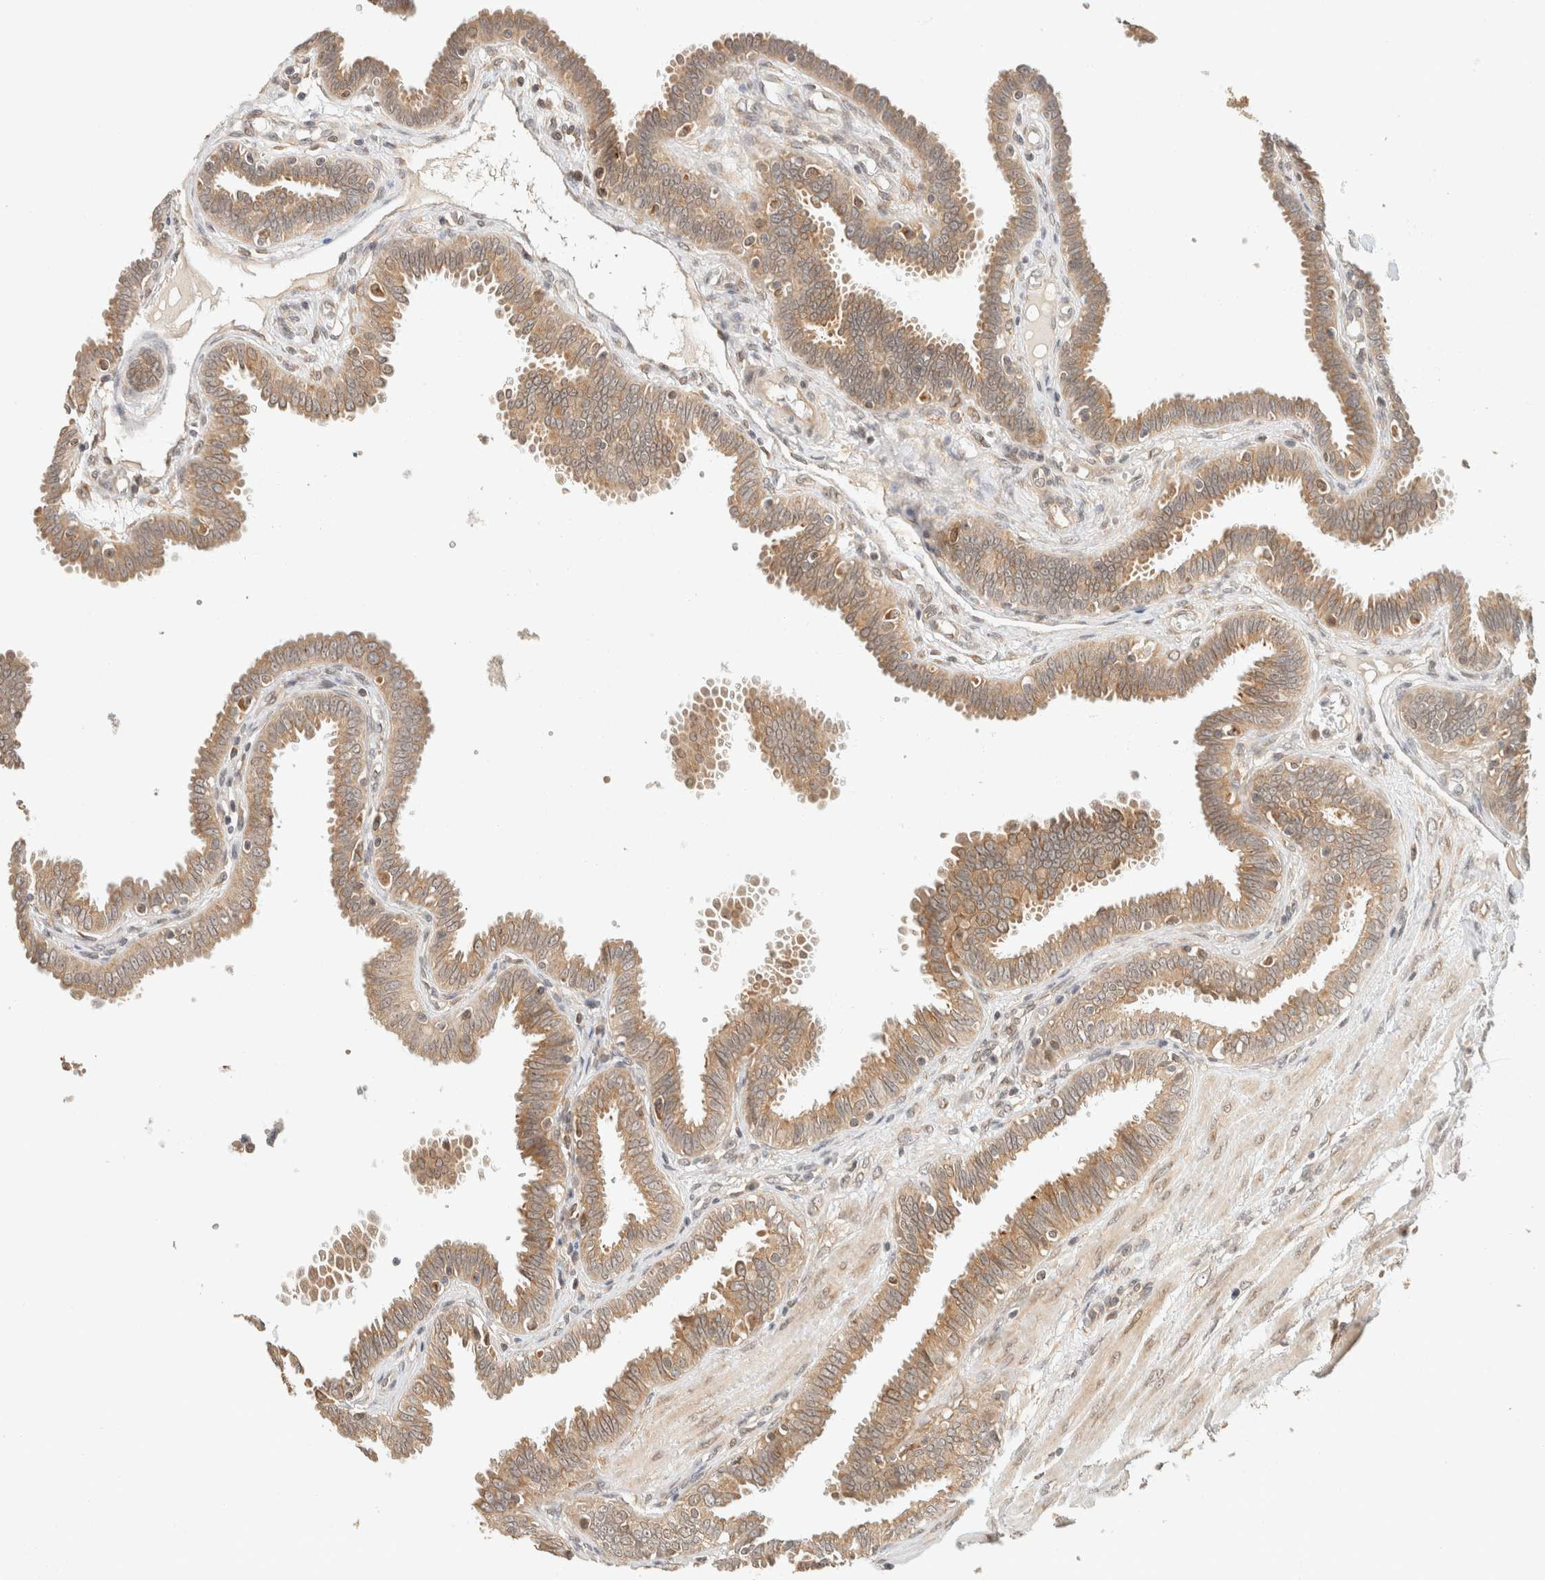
{"staining": {"intensity": "moderate", "quantity": ">75%", "location": "cytoplasmic/membranous"}, "tissue": "fallopian tube", "cell_type": "Glandular cells", "image_type": "normal", "snomed": [{"axis": "morphology", "description": "Normal tissue, NOS"}, {"axis": "topography", "description": "Fallopian tube"}], "caption": "Human fallopian tube stained for a protein (brown) displays moderate cytoplasmic/membranous positive expression in approximately >75% of glandular cells.", "gene": "TACC1", "patient": {"sex": "female", "age": 32}}